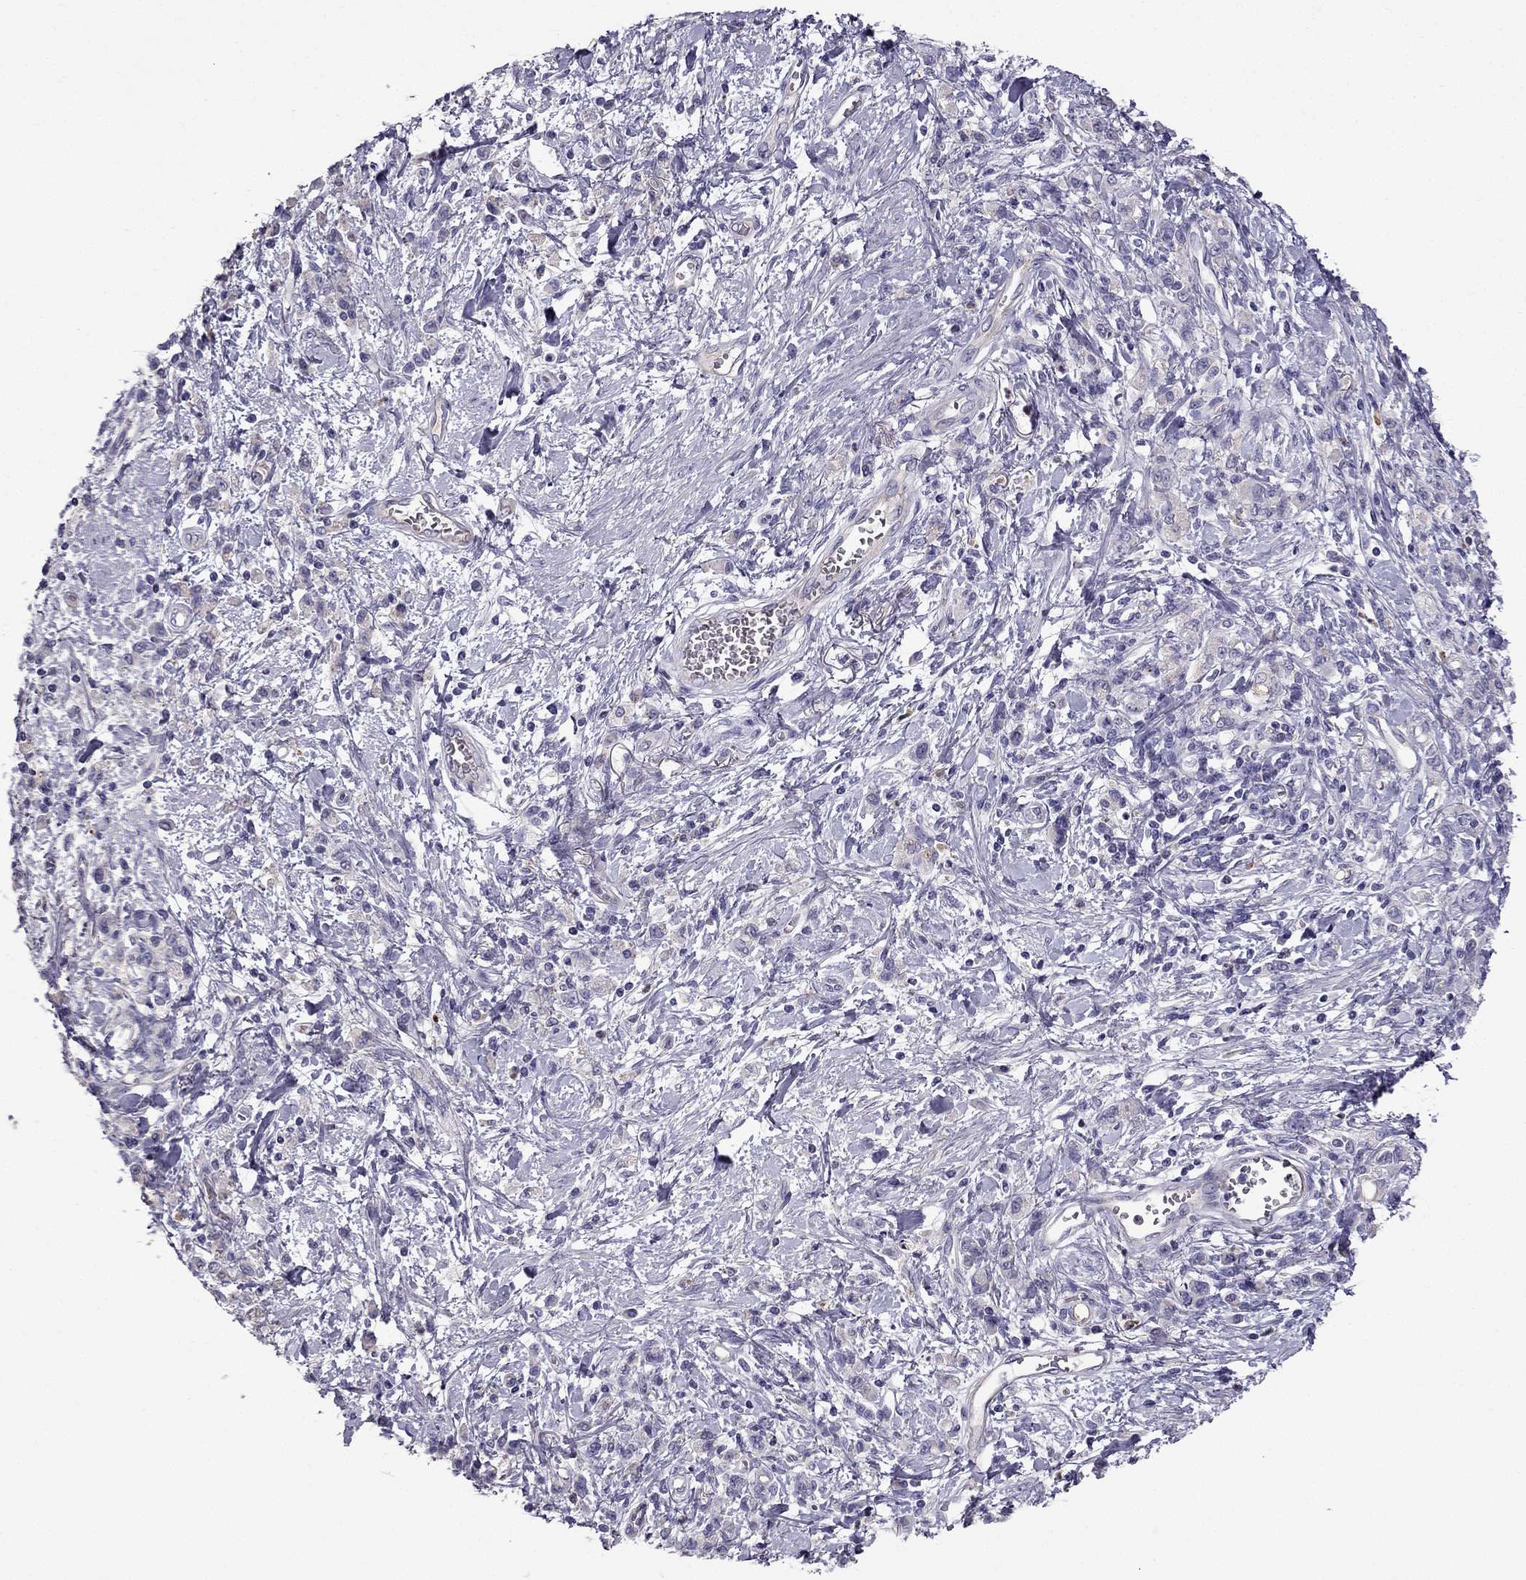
{"staining": {"intensity": "negative", "quantity": "none", "location": "none"}, "tissue": "stomach cancer", "cell_type": "Tumor cells", "image_type": "cancer", "snomed": [{"axis": "morphology", "description": "Adenocarcinoma, NOS"}, {"axis": "topography", "description": "Stomach"}], "caption": "High magnification brightfield microscopy of adenocarcinoma (stomach) stained with DAB (3,3'-diaminobenzidine) (brown) and counterstained with hematoxylin (blue): tumor cells show no significant expression. (Immunohistochemistry, brightfield microscopy, high magnification).", "gene": "STOML3", "patient": {"sex": "male", "age": 77}}